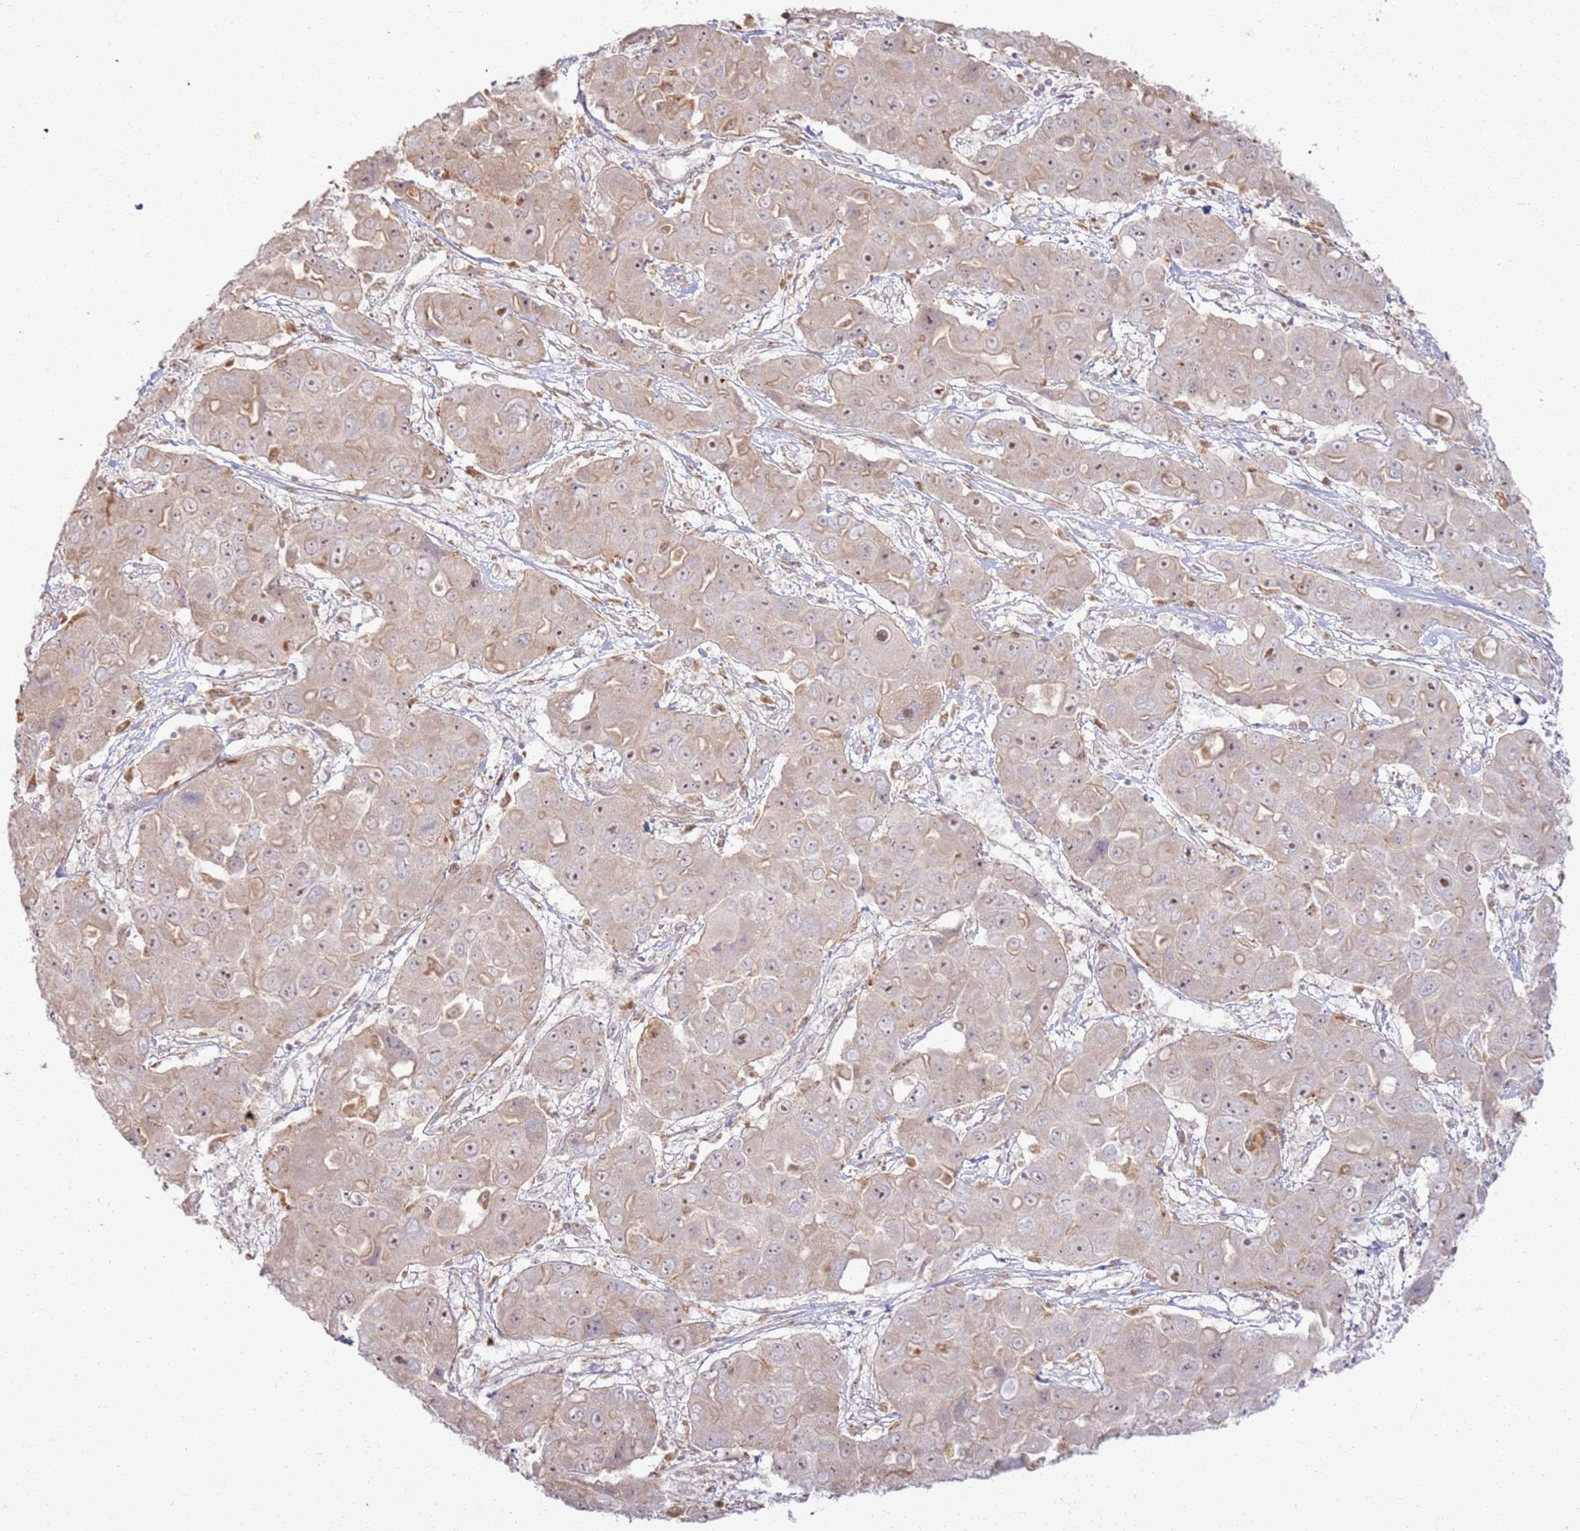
{"staining": {"intensity": "moderate", "quantity": "<25%", "location": "cytoplasmic/membranous,nuclear"}, "tissue": "liver cancer", "cell_type": "Tumor cells", "image_type": "cancer", "snomed": [{"axis": "morphology", "description": "Cholangiocarcinoma"}, {"axis": "topography", "description": "Liver"}], "caption": "The image displays a brown stain indicating the presence of a protein in the cytoplasmic/membranous and nuclear of tumor cells in liver cancer.", "gene": "CNPY1", "patient": {"sex": "male", "age": 67}}